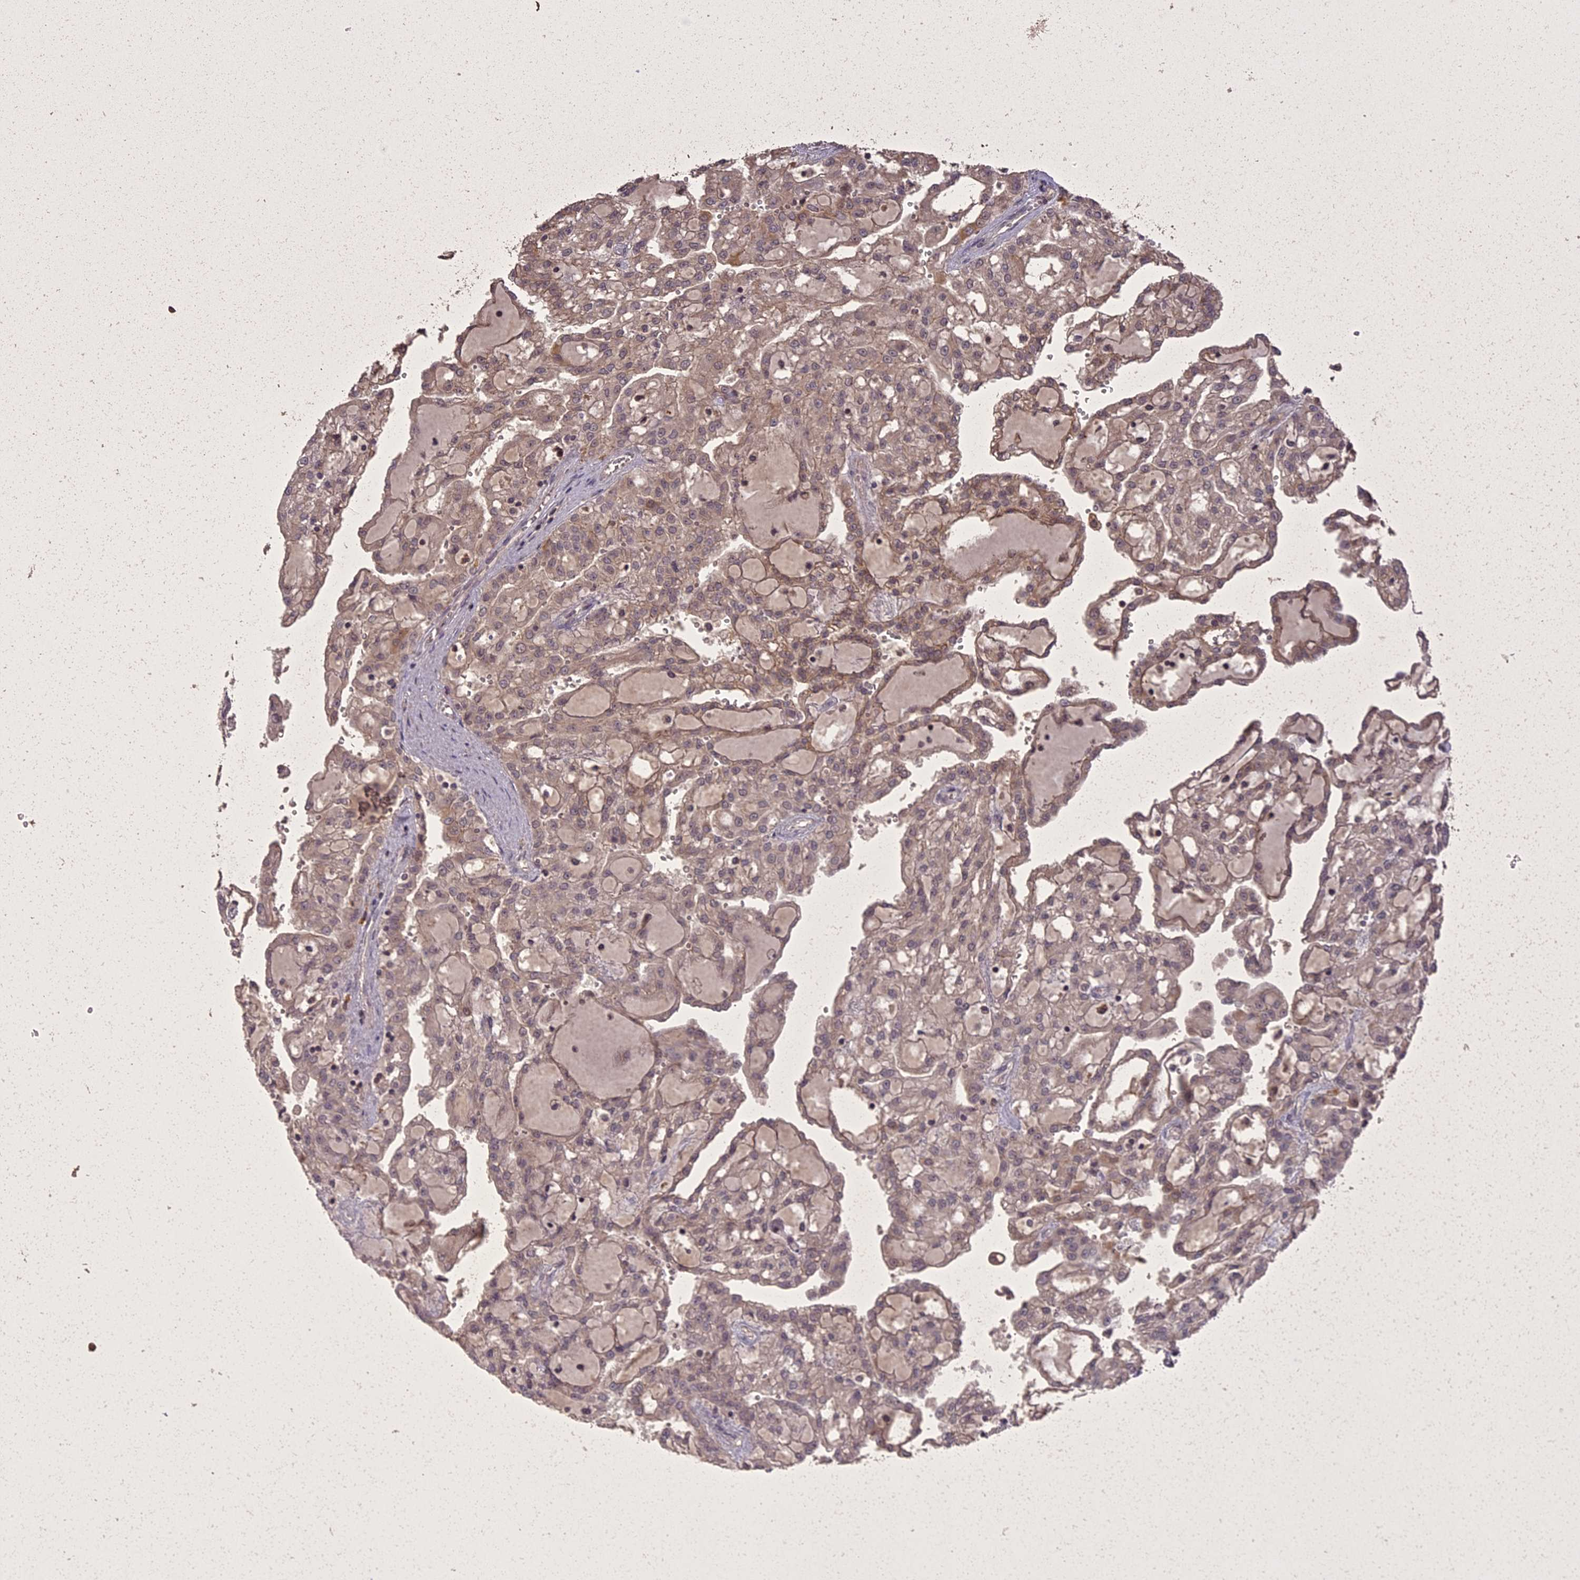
{"staining": {"intensity": "moderate", "quantity": "<25%", "location": "cytoplasmic/membranous"}, "tissue": "renal cancer", "cell_type": "Tumor cells", "image_type": "cancer", "snomed": [{"axis": "morphology", "description": "Adenocarcinoma, NOS"}, {"axis": "topography", "description": "Kidney"}], "caption": "Renal cancer (adenocarcinoma) was stained to show a protein in brown. There is low levels of moderate cytoplasmic/membranous positivity in about <25% of tumor cells. (DAB IHC, brown staining for protein, blue staining for nuclei).", "gene": "ING5", "patient": {"sex": "male", "age": 63}}